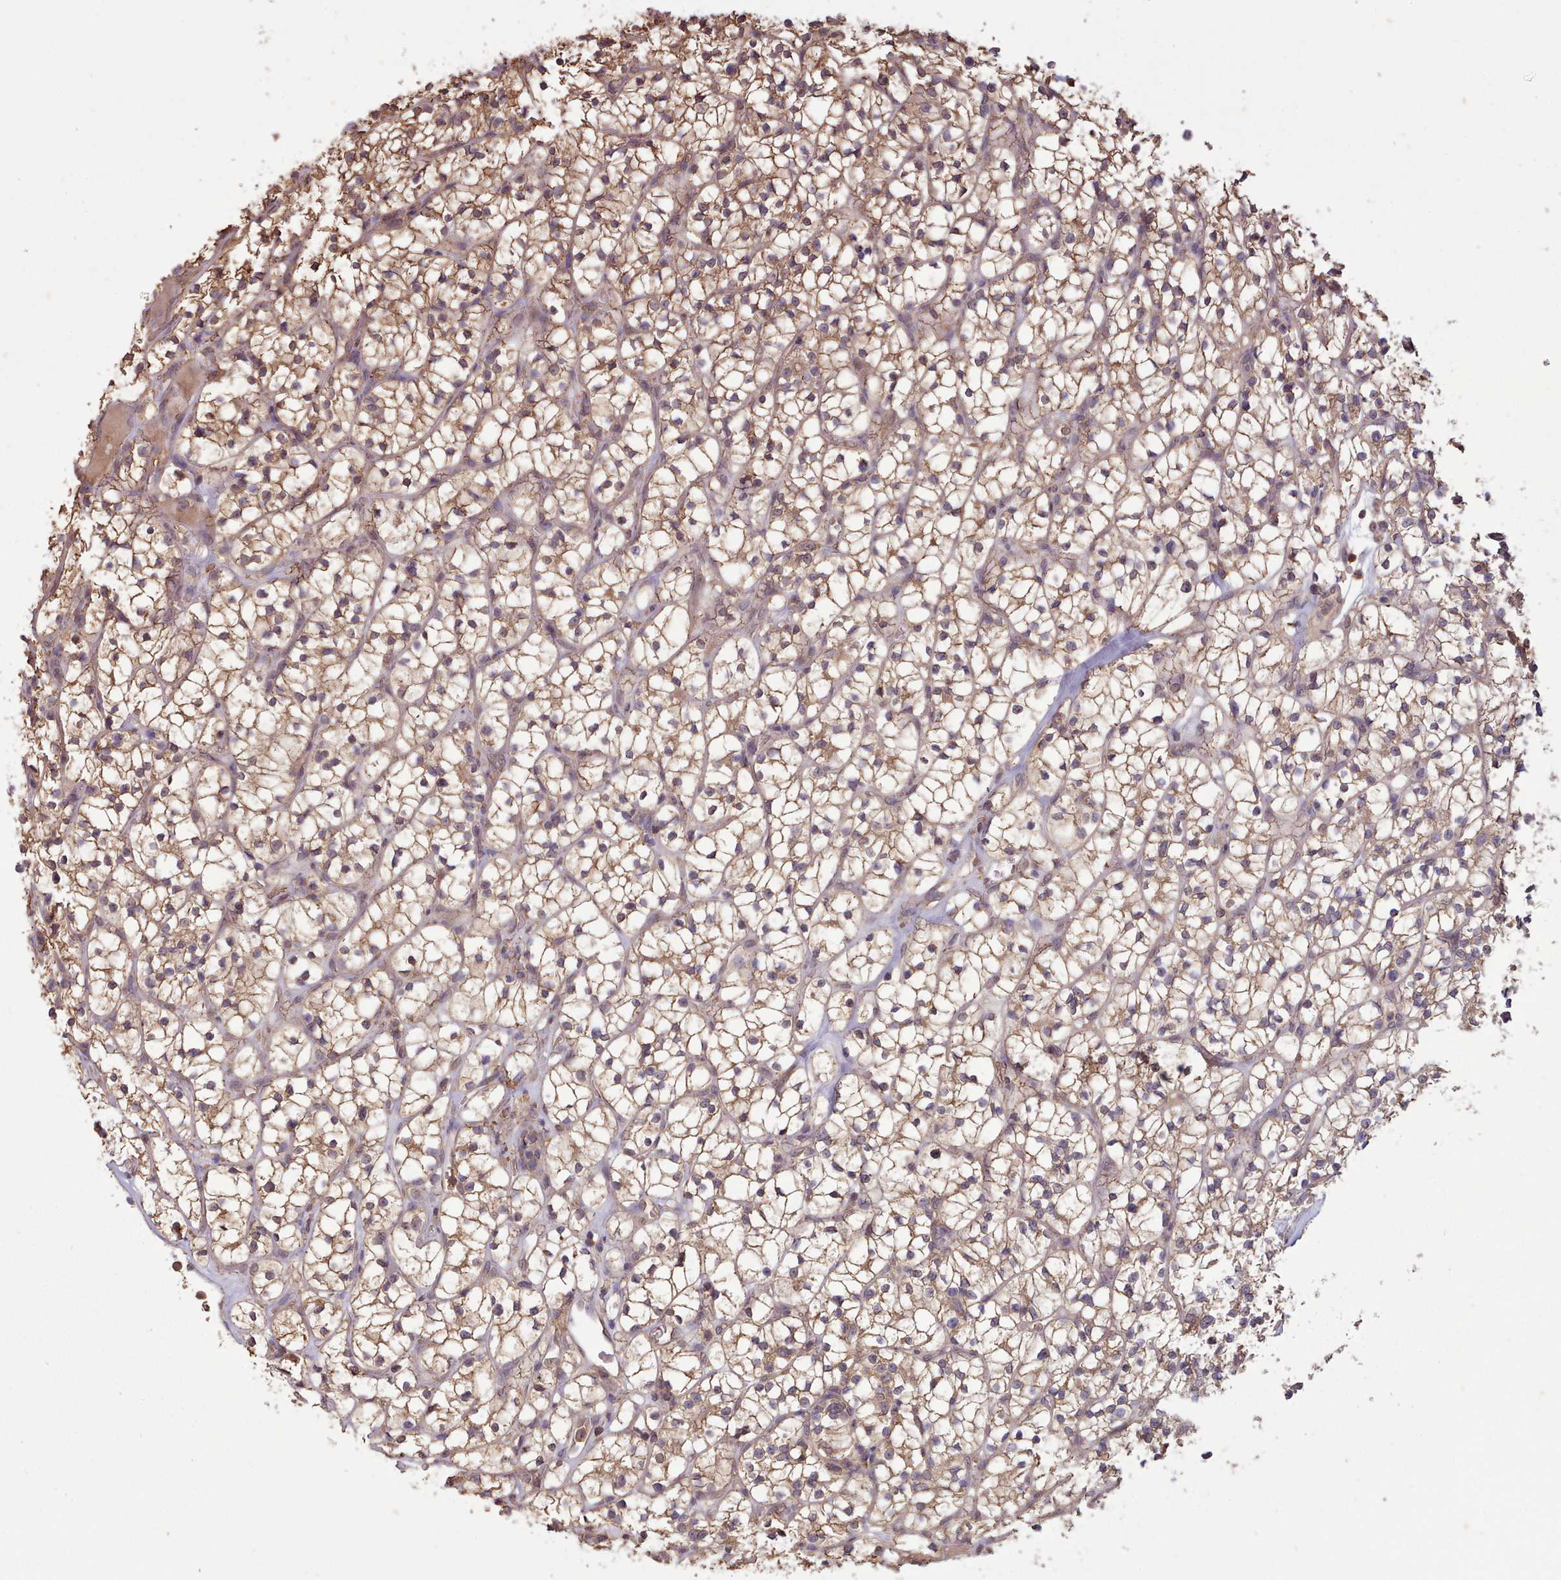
{"staining": {"intensity": "weak", "quantity": ">75%", "location": "cytoplasmic/membranous"}, "tissue": "renal cancer", "cell_type": "Tumor cells", "image_type": "cancer", "snomed": [{"axis": "morphology", "description": "Adenocarcinoma, NOS"}, {"axis": "topography", "description": "Kidney"}], "caption": "Protein staining of renal adenocarcinoma tissue reveals weak cytoplasmic/membranous staining in approximately >75% of tumor cells. Ihc stains the protein in brown and the nuclei are stained blue.", "gene": "METRN", "patient": {"sex": "female", "age": 64}}